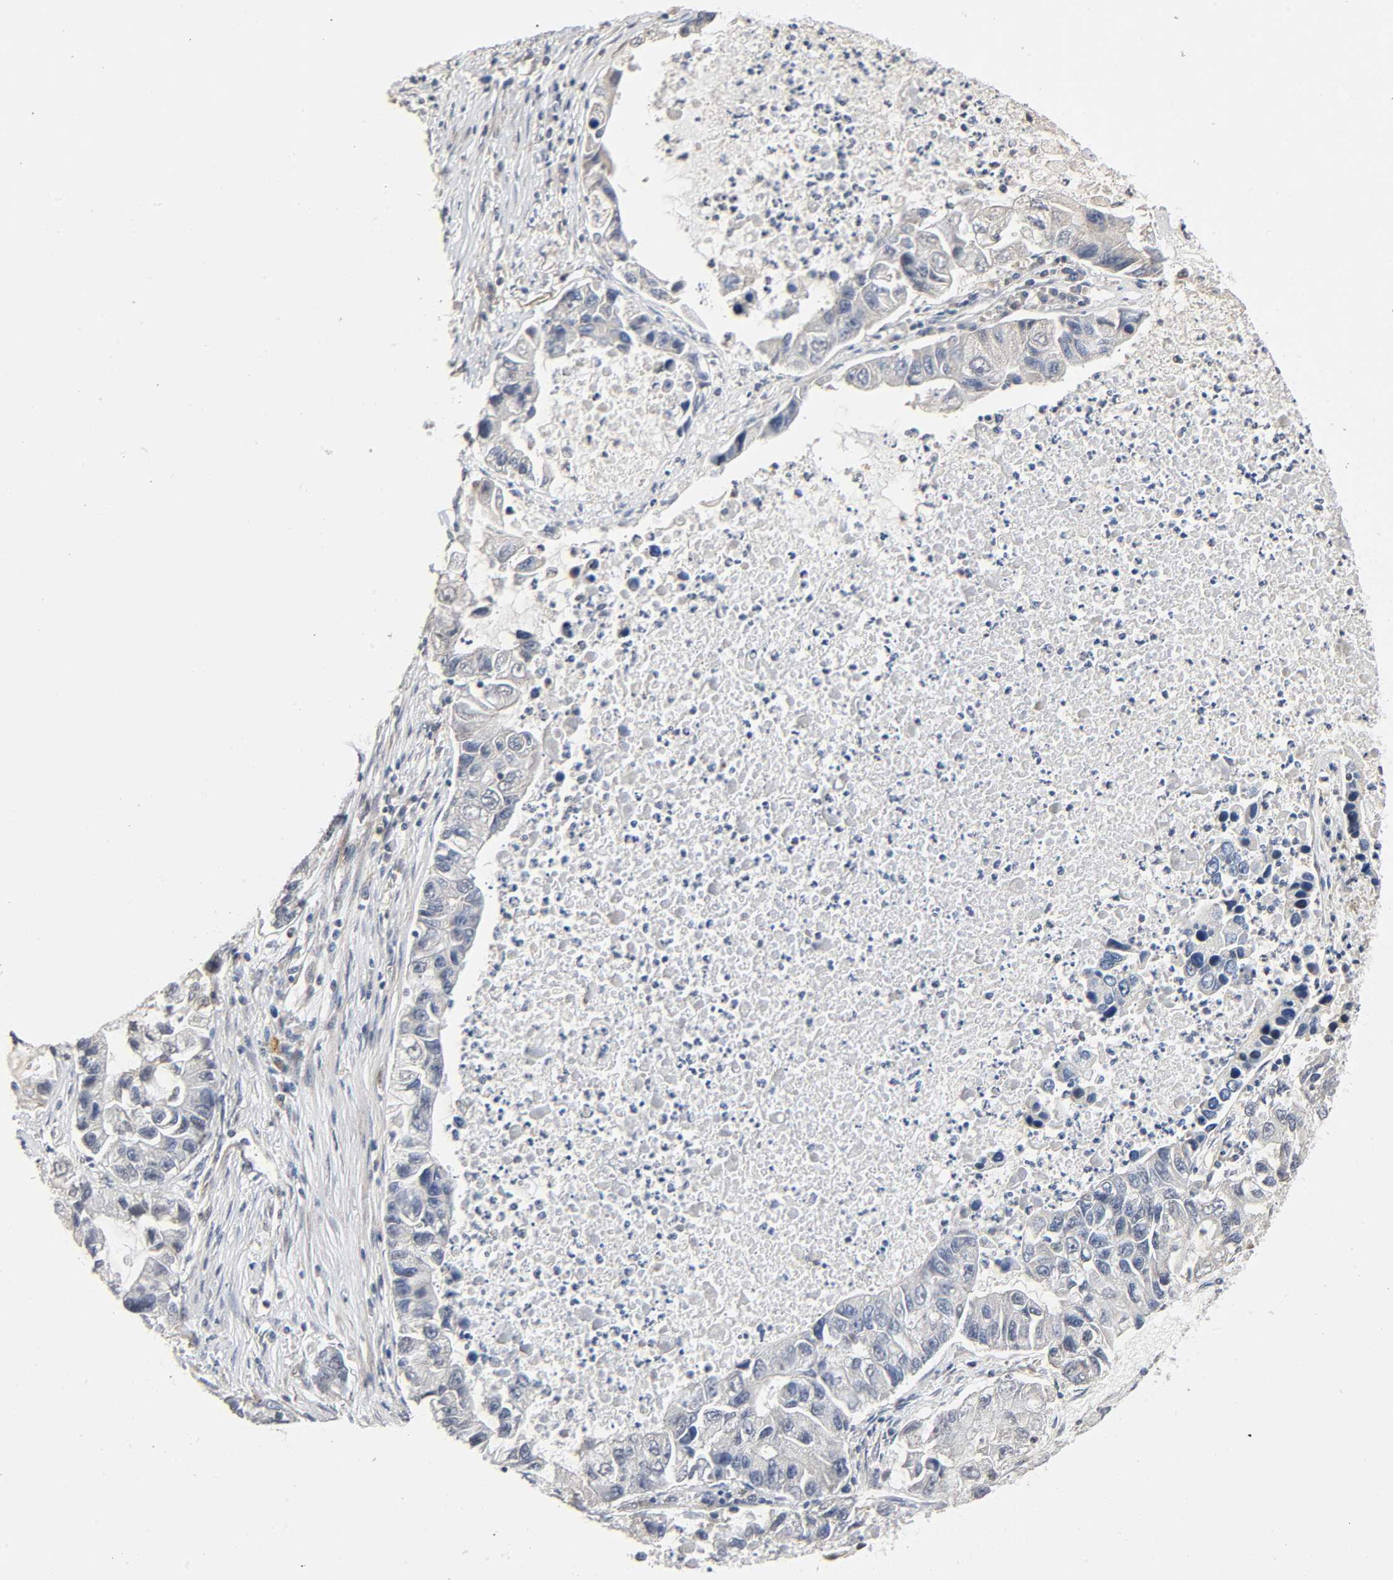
{"staining": {"intensity": "negative", "quantity": "none", "location": "none"}, "tissue": "lung cancer", "cell_type": "Tumor cells", "image_type": "cancer", "snomed": [{"axis": "morphology", "description": "Adenocarcinoma, NOS"}, {"axis": "topography", "description": "Lung"}], "caption": "Histopathology image shows no protein staining in tumor cells of lung cancer tissue.", "gene": "CASP9", "patient": {"sex": "female", "age": 51}}